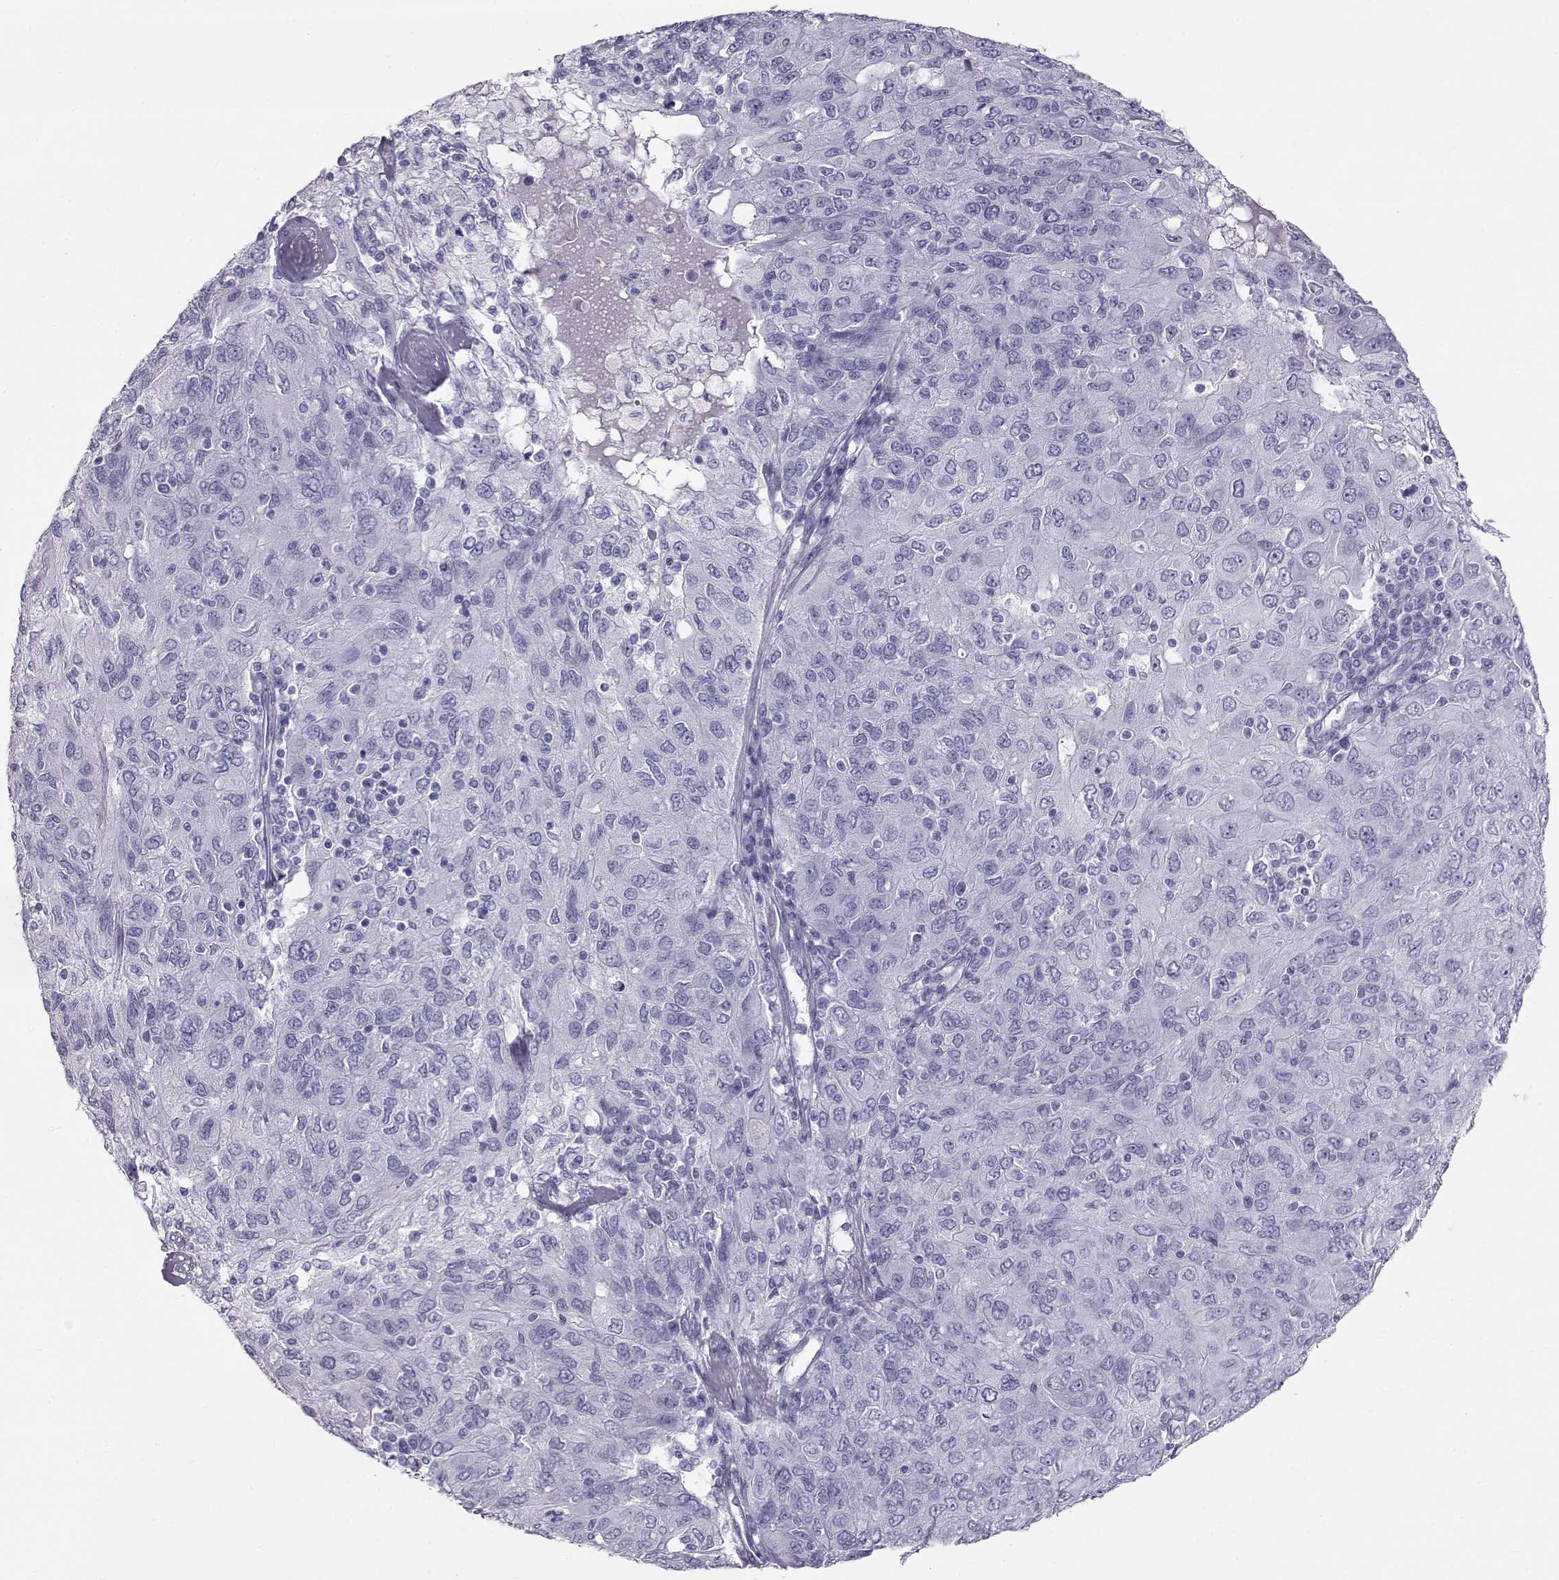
{"staining": {"intensity": "negative", "quantity": "none", "location": "none"}, "tissue": "ovarian cancer", "cell_type": "Tumor cells", "image_type": "cancer", "snomed": [{"axis": "morphology", "description": "Carcinoma, endometroid"}, {"axis": "topography", "description": "Ovary"}], "caption": "Image shows no protein expression in tumor cells of ovarian endometroid carcinoma tissue.", "gene": "RD3", "patient": {"sex": "female", "age": 50}}